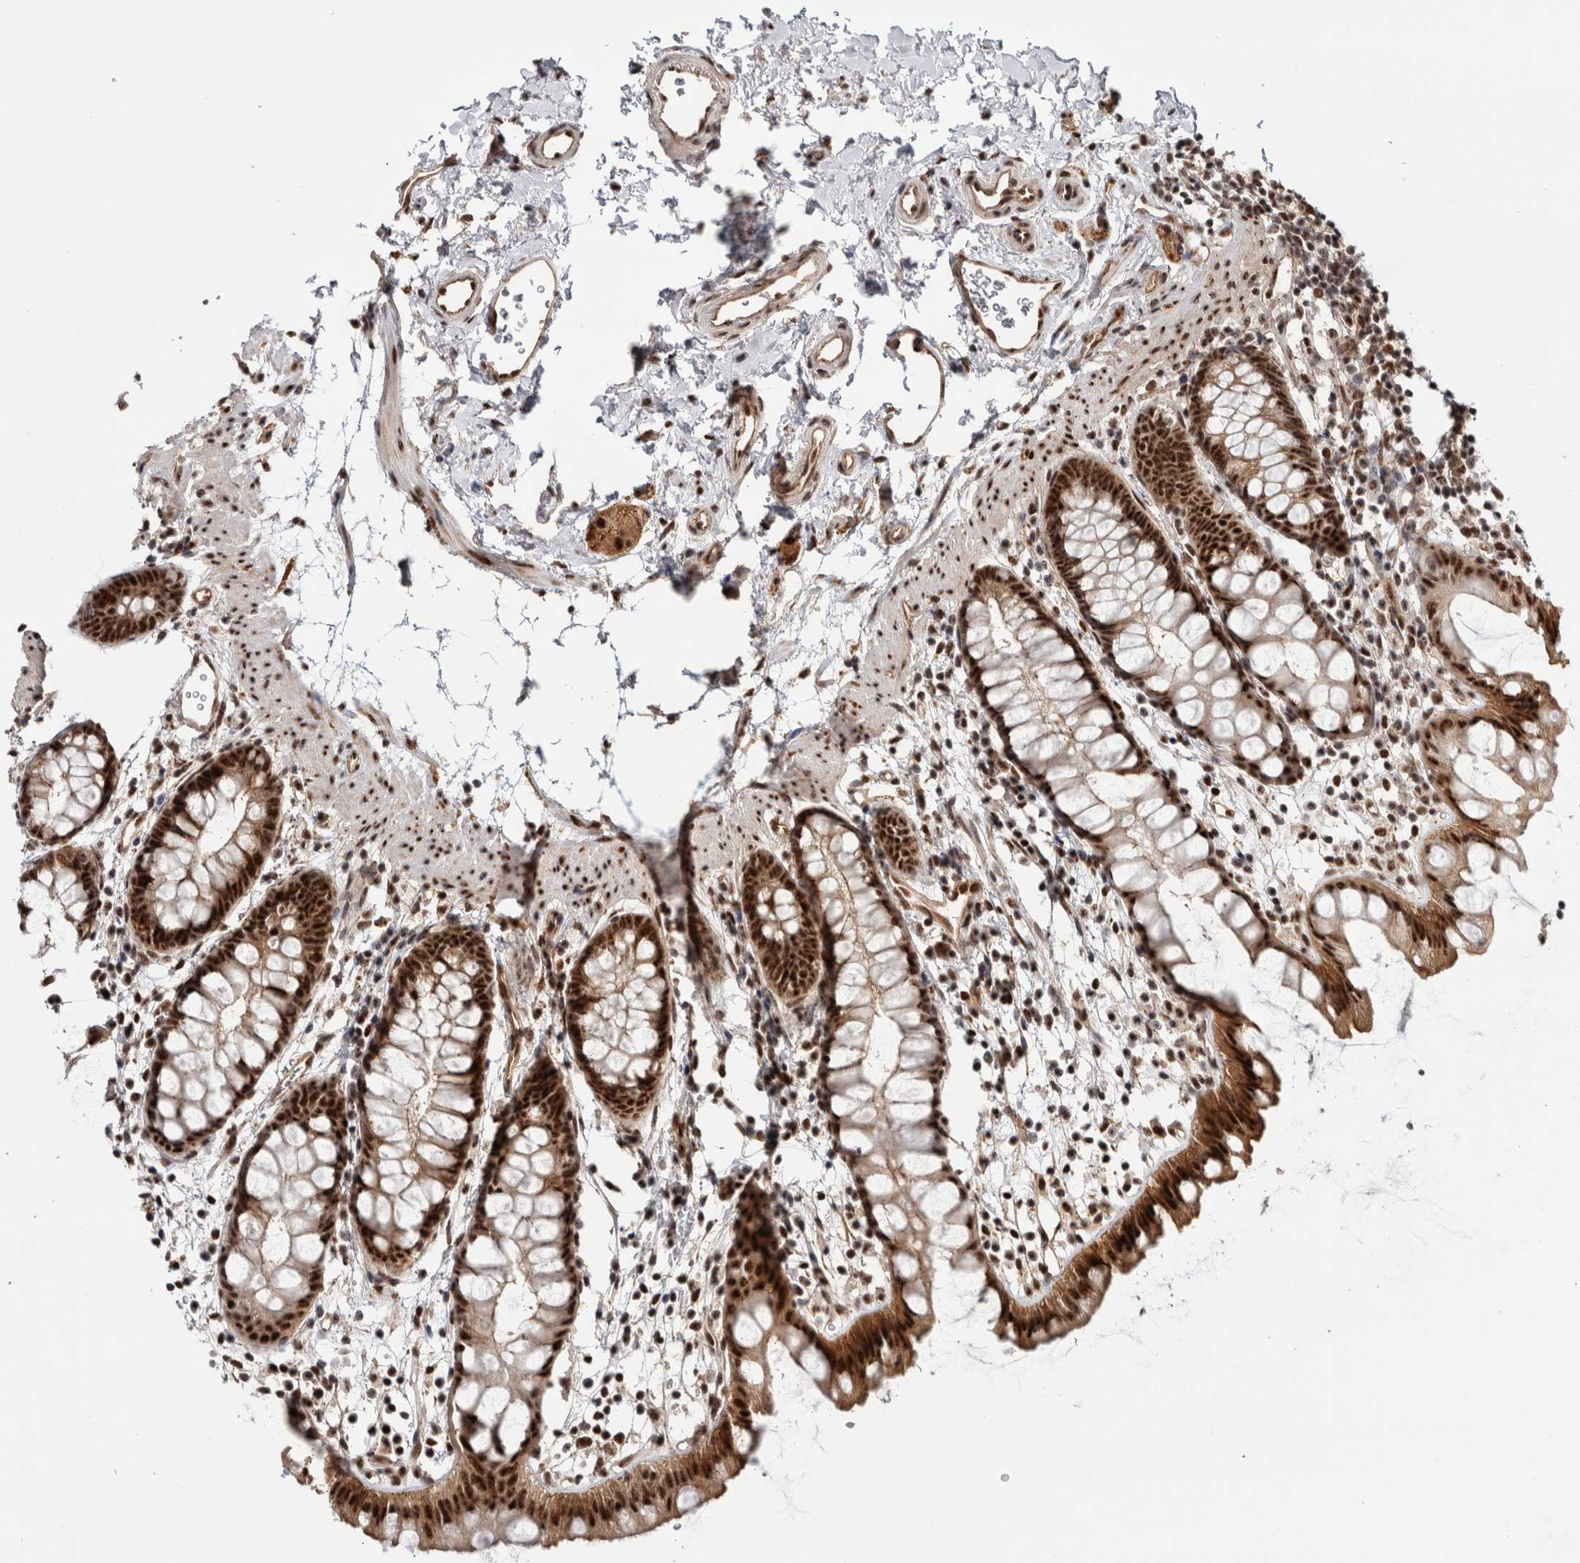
{"staining": {"intensity": "strong", "quantity": ">75%", "location": "nuclear"}, "tissue": "rectum", "cell_type": "Glandular cells", "image_type": "normal", "snomed": [{"axis": "morphology", "description": "Normal tissue, NOS"}, {"axis": "topography", "description": "Rectum"}], "caption": "IHC (DAB) staining of unremarkable human rectum reveals strong nuclear protein expression in approximately >75% of glandular cells. The staining was performed using DAB (3,3'-diaminobenzidine) to visualize the protein expression in brown, while the nuclei were stained in blue with hematoxylin (Magnification: 20x).", "gene": "MKNK1", "patient": {"sex": "female", "age": 65}}